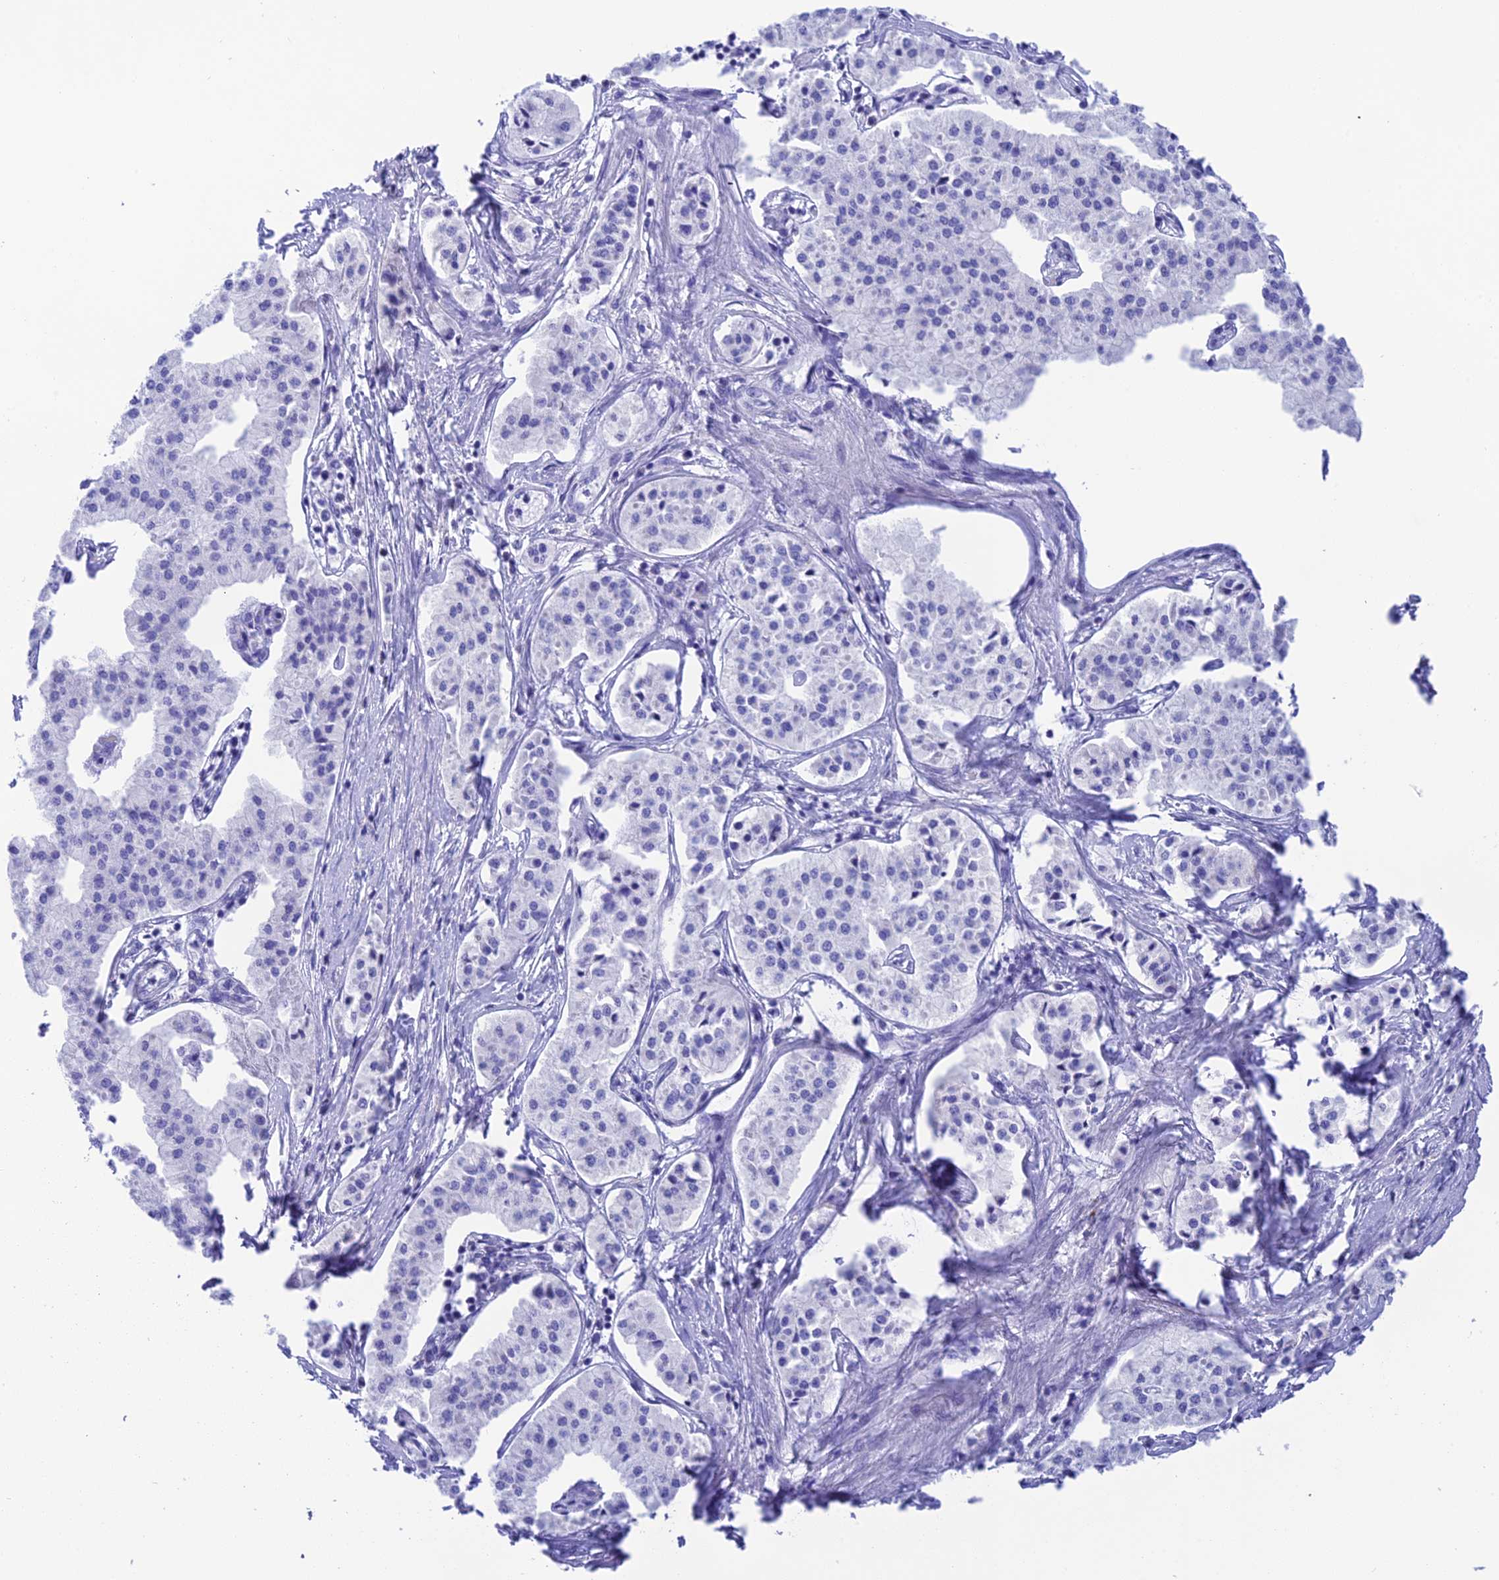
{"staining": {"intensity": "negative", "quantity": "none", "location": "none"}, "tissue": "pancreatic cancer", "cell_type": "Tumor cells", "image_type": "cancer", "snomed": [{"axis": "morphology", "description": "Adenocarcinoma, NOS"}, {"axis": "topography", "description": "Pancreas"}], "caption": "The IHC image has no significant positivity in tumor cells of adenocarcinoma (pancreatic) tissue.", "gene": "KDELR3", "patient": {"sex": "female", "age": 50}}